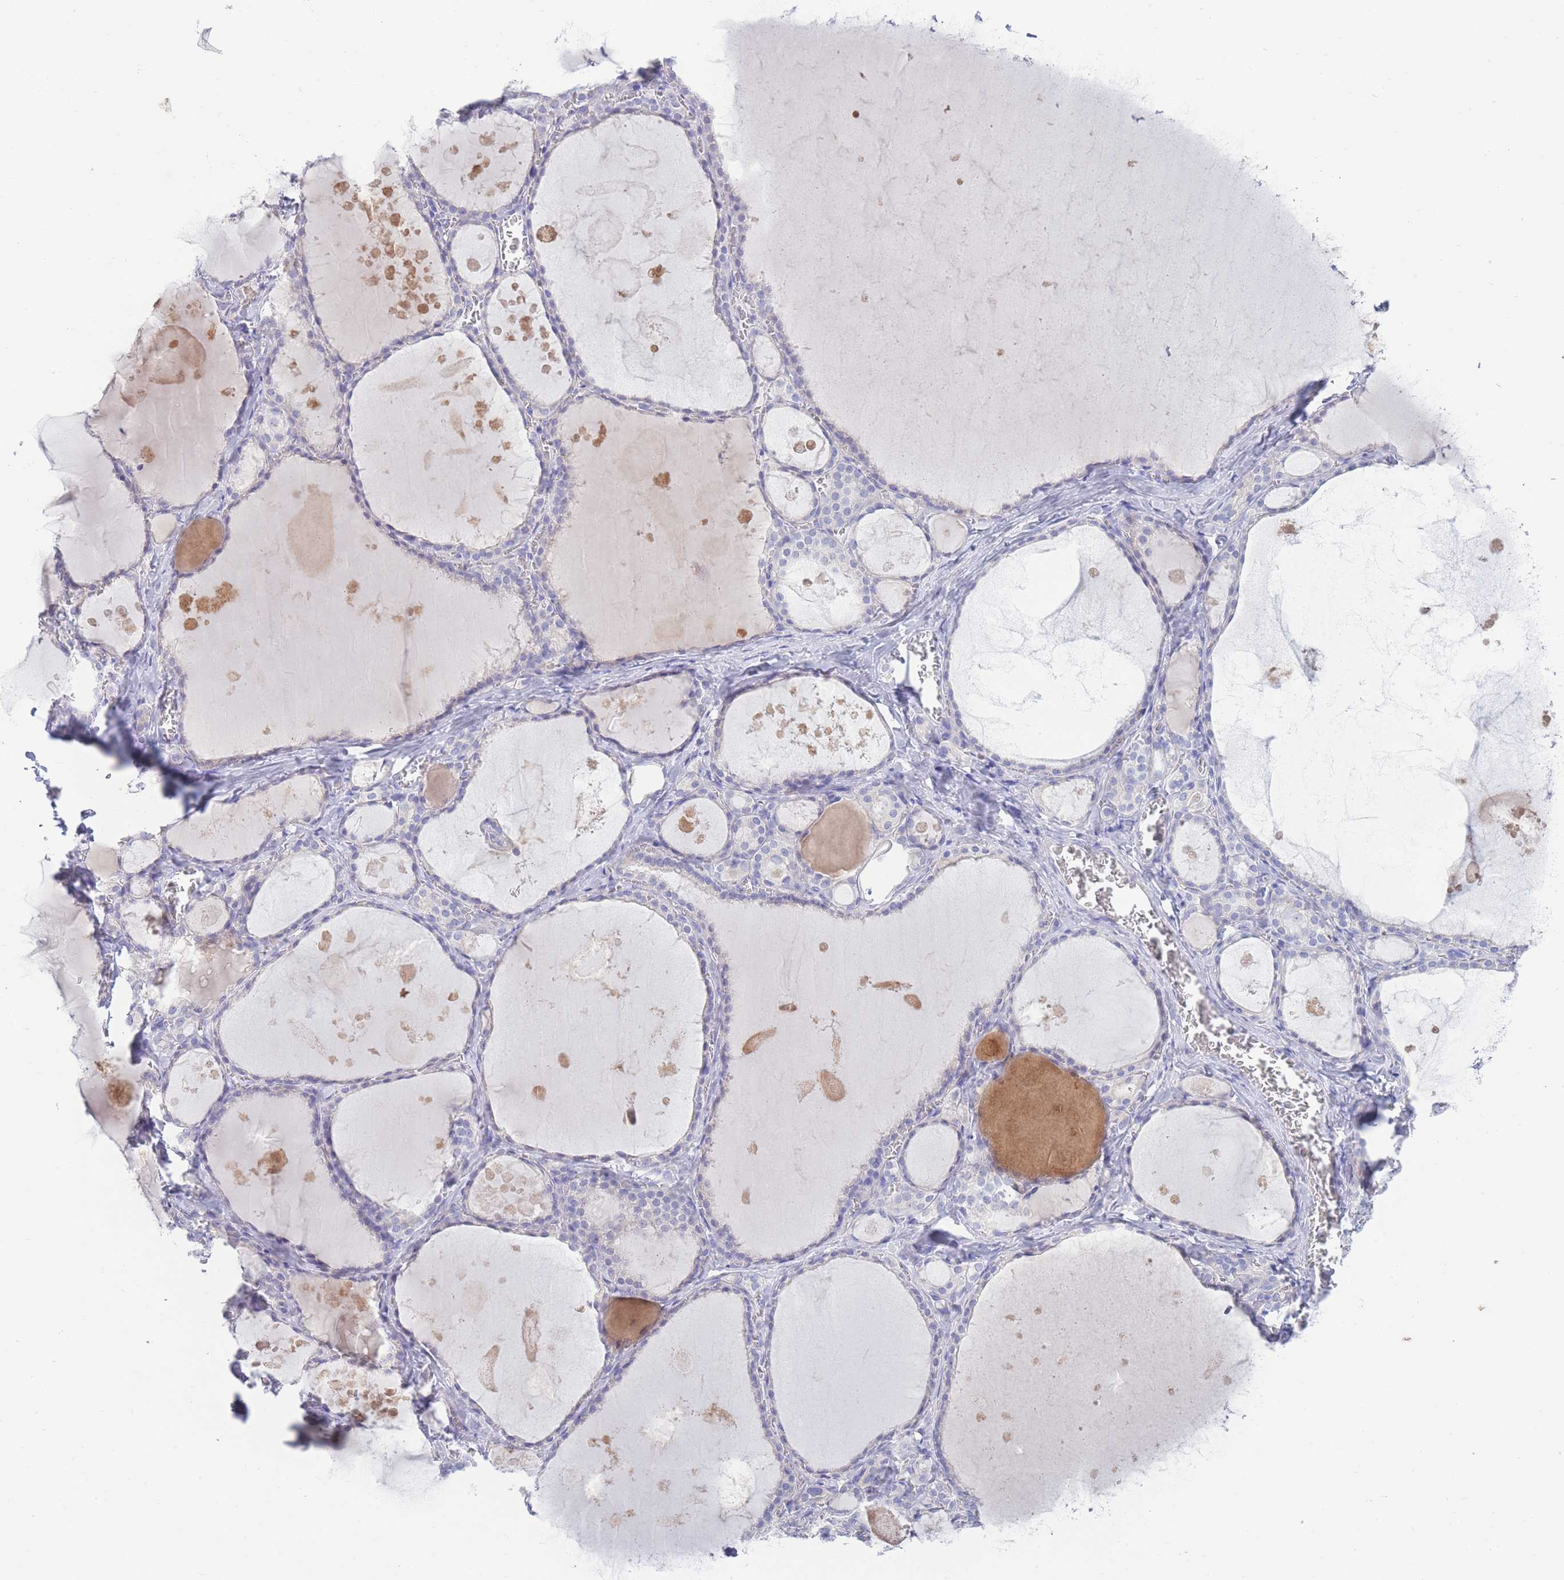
{"staining": {"intensity": "negative", "quantity": "none", "location": "none"}, "tissue": "thyroid gland", "cell_type": "Glandular cells", "image_type": "normal", "snomed": [{"axis": "morphology", "description": "Normal tissue, NOS"}, {"axis": "topography", "description": "Thyroid gland"}], "caption": "Immunohistochemistry image of benign human thyroid gland stained for a protein (brown), which reveals no positivity in glandular cells.", "gene": "LRRC37A2", "patient": {"sex": "male", "age": 56}}